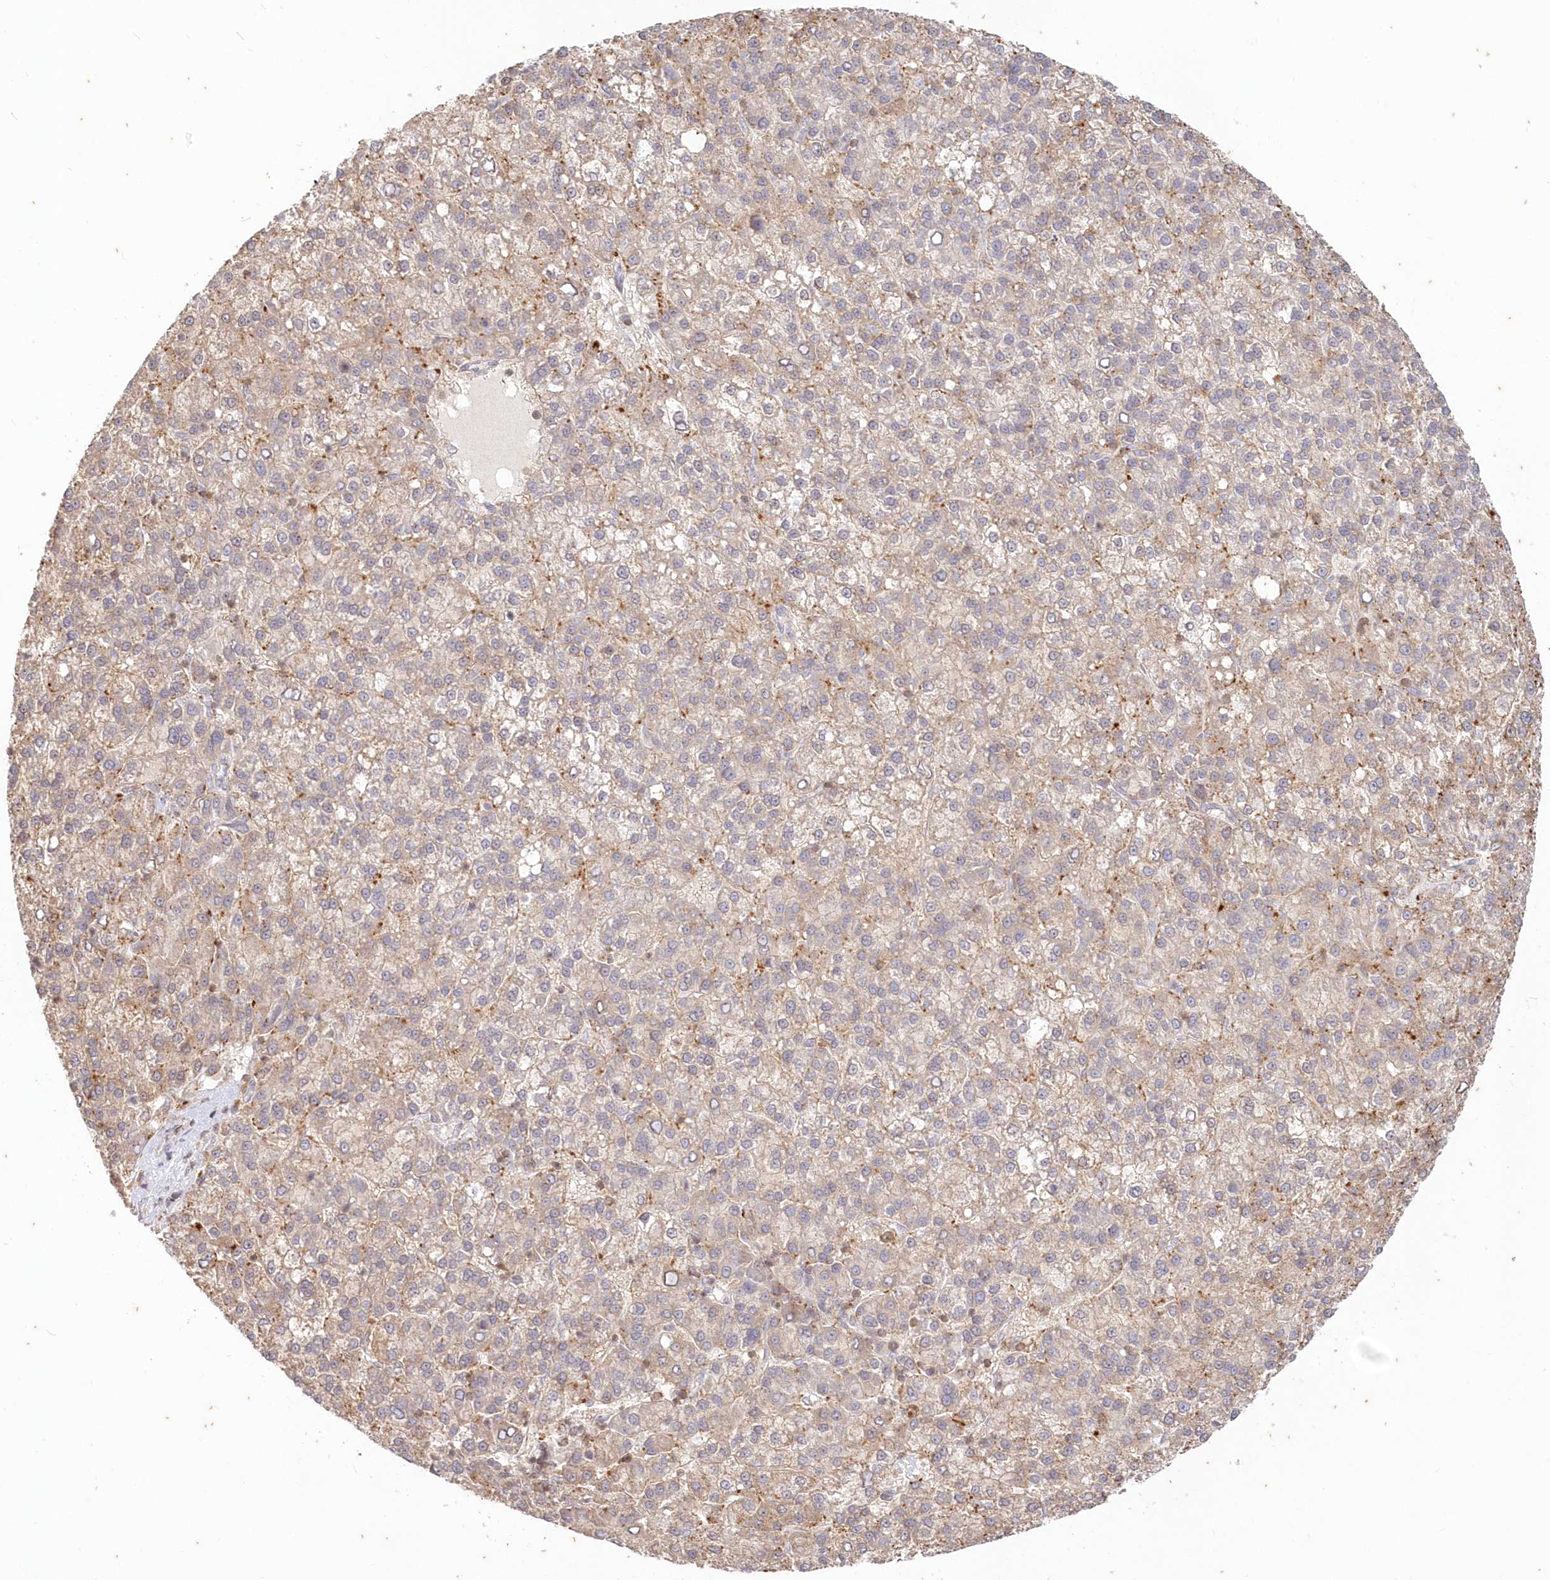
{"staining": {"intensity": "weak", "quantity": "<25%", "location": "cytoplasmic/membranous"}, "tissue": "liver cancer", "cell_type": "Tumor cells", "image_type": "cancer", "snomed": [{"axis": "morphology", "description": "Carcinoma, Hepatocellular, NOS"}, {"axis": "topography", "description": "Liver"}], "caption": "High magnification brightfield microscopy of liver hepatocellular carcinoma stained with DAB (3,3'-diaminobenzidine) (brown) and counterstained with hematoxylin (blue): tumor cells show no significant expression. Brightfield microscopy of immunohistochemistry (IHC) stained with DAB (brown) and hematoxylin (blue), captured at high magnification.", "gene": "MTMR3", "patient": {"sex": "female", "age": 58}}